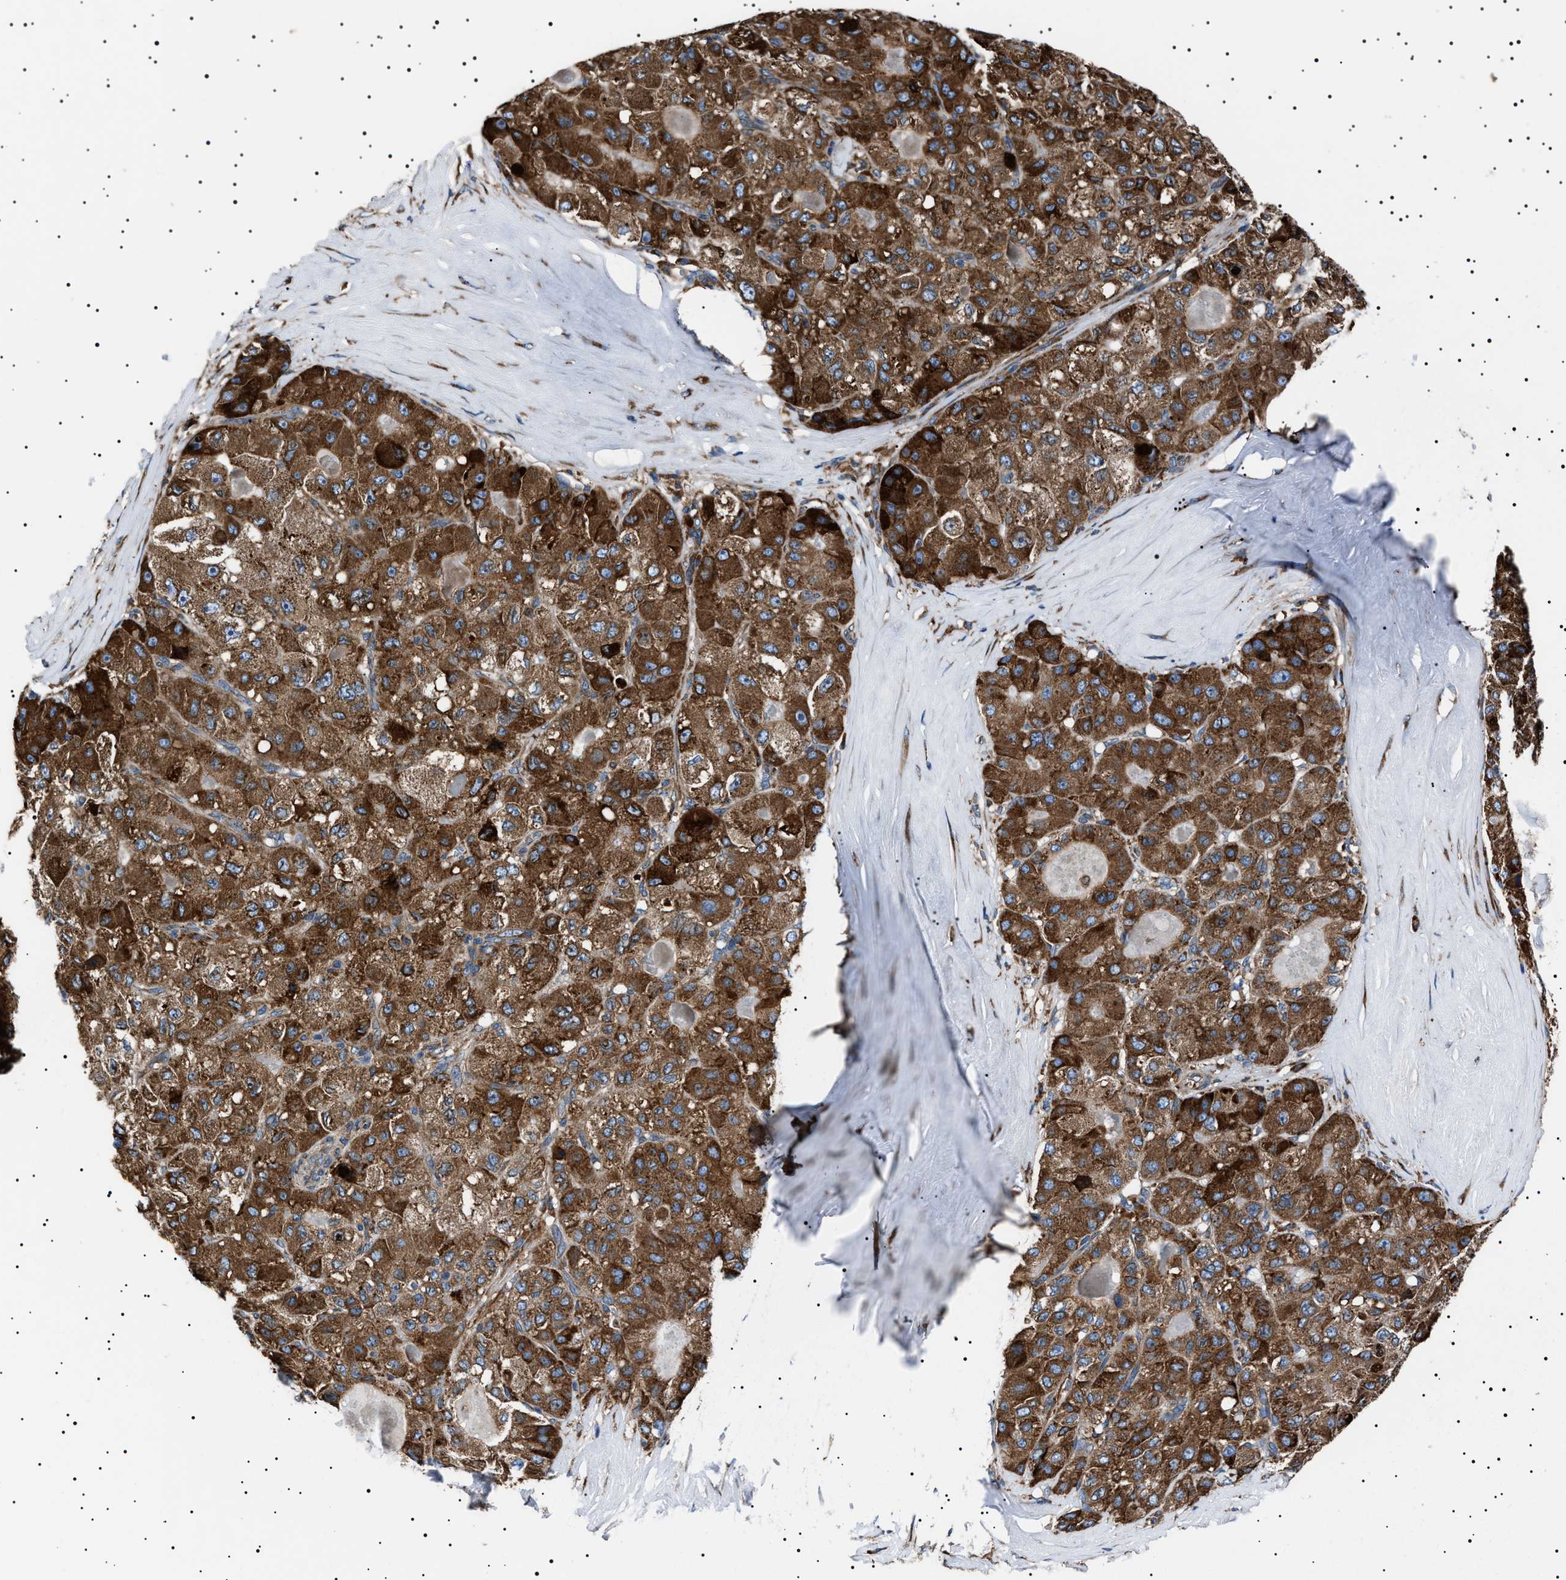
{"staining": {"intensity": "strong", "quantity": ">75%", "location": "cytoplasmic/membranous"}, "tissue": "liver cancer", "cell_type": "Tumor cells", "image_type": "cancer", "snomed": [{"axis": "morphology", "description": "Carcinoma, Hepatocellular, NOS"}, {"axis": "topography", "description": "Liver"}], "caption": "Protein expression analysis of human liver cancer (hepatocellular carcinoma) reveals strong cytoplasmic/membranous staining in about >75% of tumor cells.", "gene": "TOP1MT", "patient": {"sex": "male", "age": 80}}